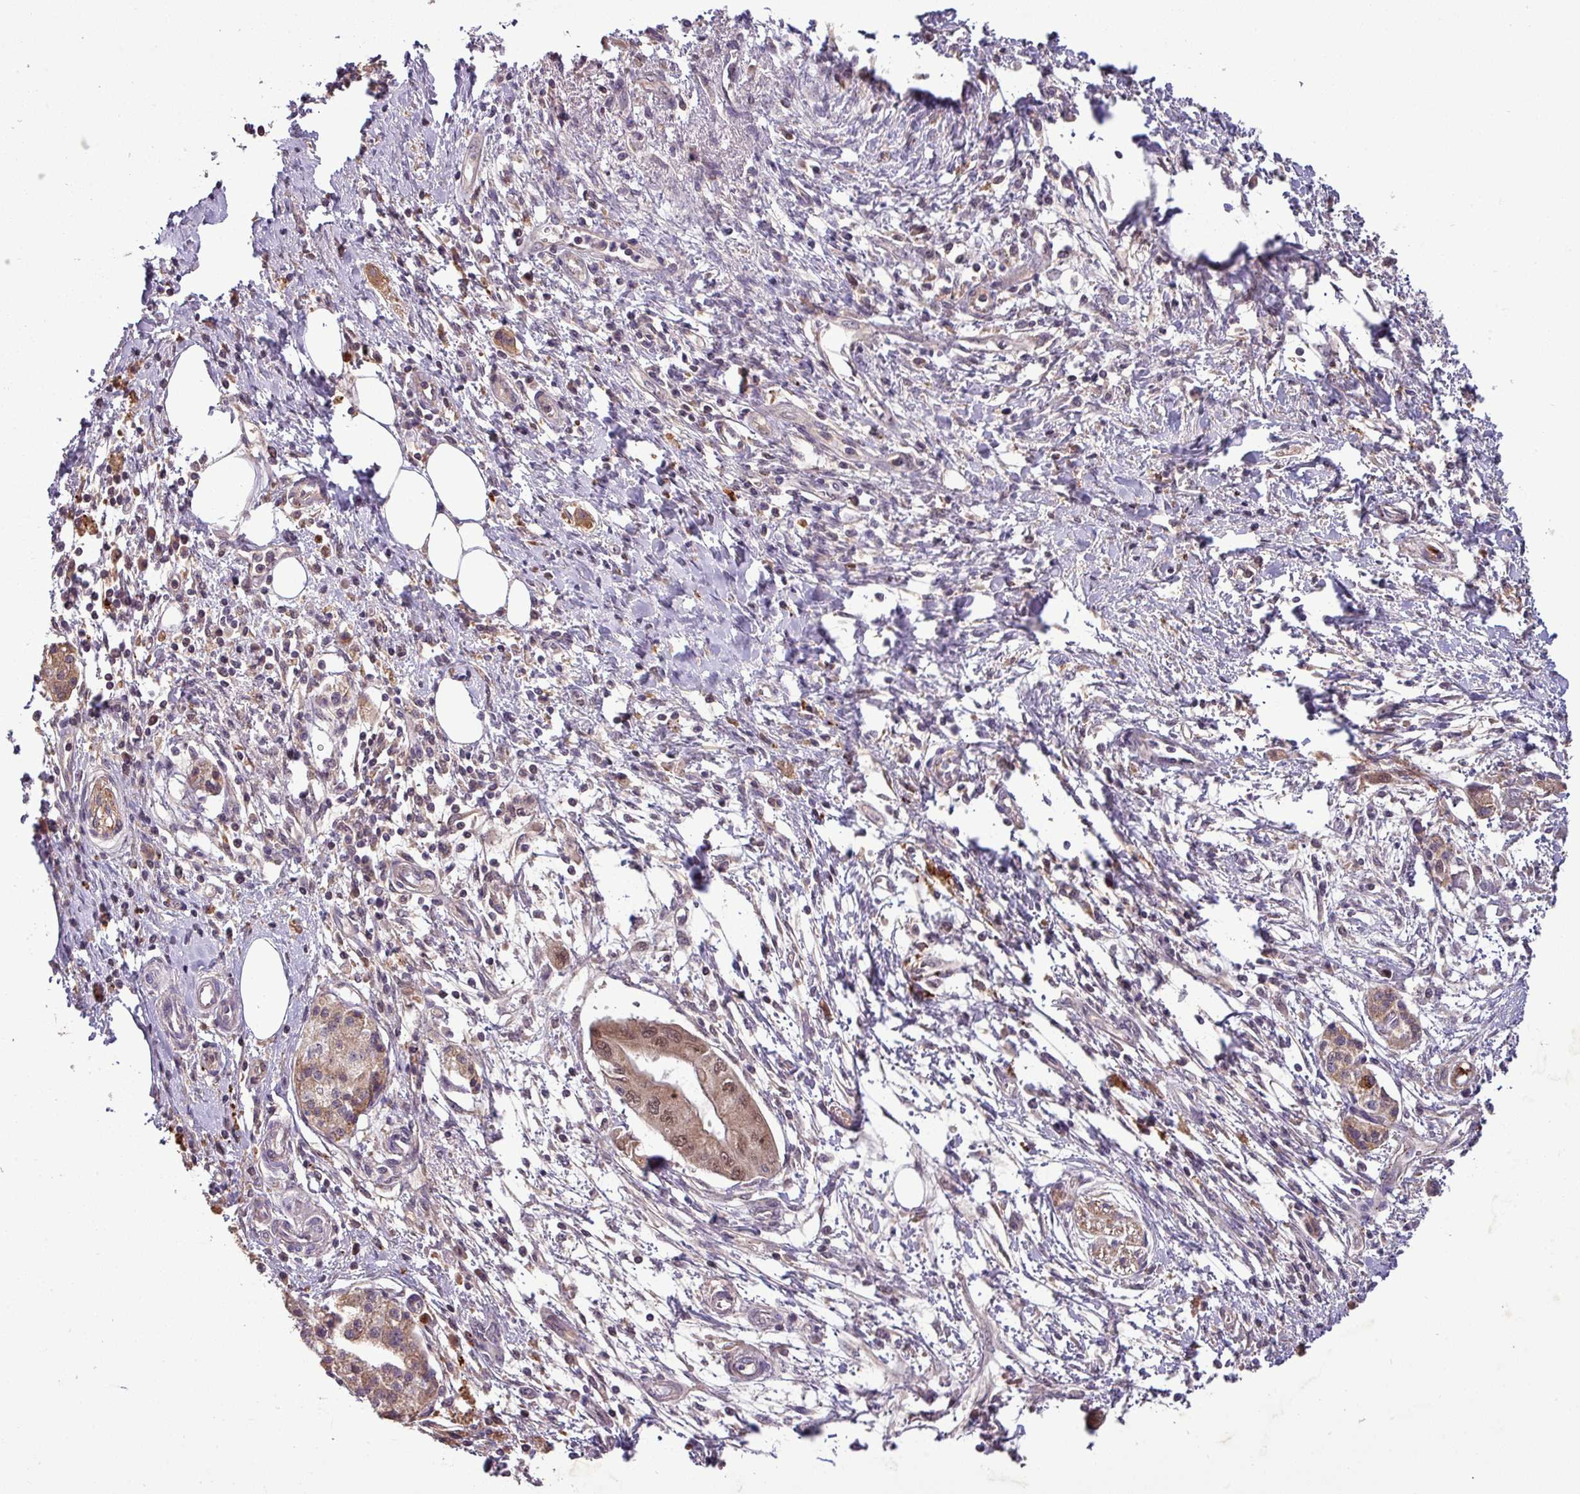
{"staining": {"intensity": "moderate", "quantity": "25%-75%", "location": "cytoplasmic/membranous,nuclear"}, "tissue": "pancreatic cancer", "cell_type": "Tumor cells", "image_type": "cancer", "snomed": [{"axis": "morphology", "description": "Adenocarcinoma, NOS"}, {"axis": "topography", "description": "Pancreas"}], "caption": "Tumor cells exhibit medium levels of moderate cytoplasmic/membranous and nuclear positivity in about 25%-75% of cells in human pancreatic cancer.", "gene": "PUS1", "patient": {"sex": "male", "age": 48}}